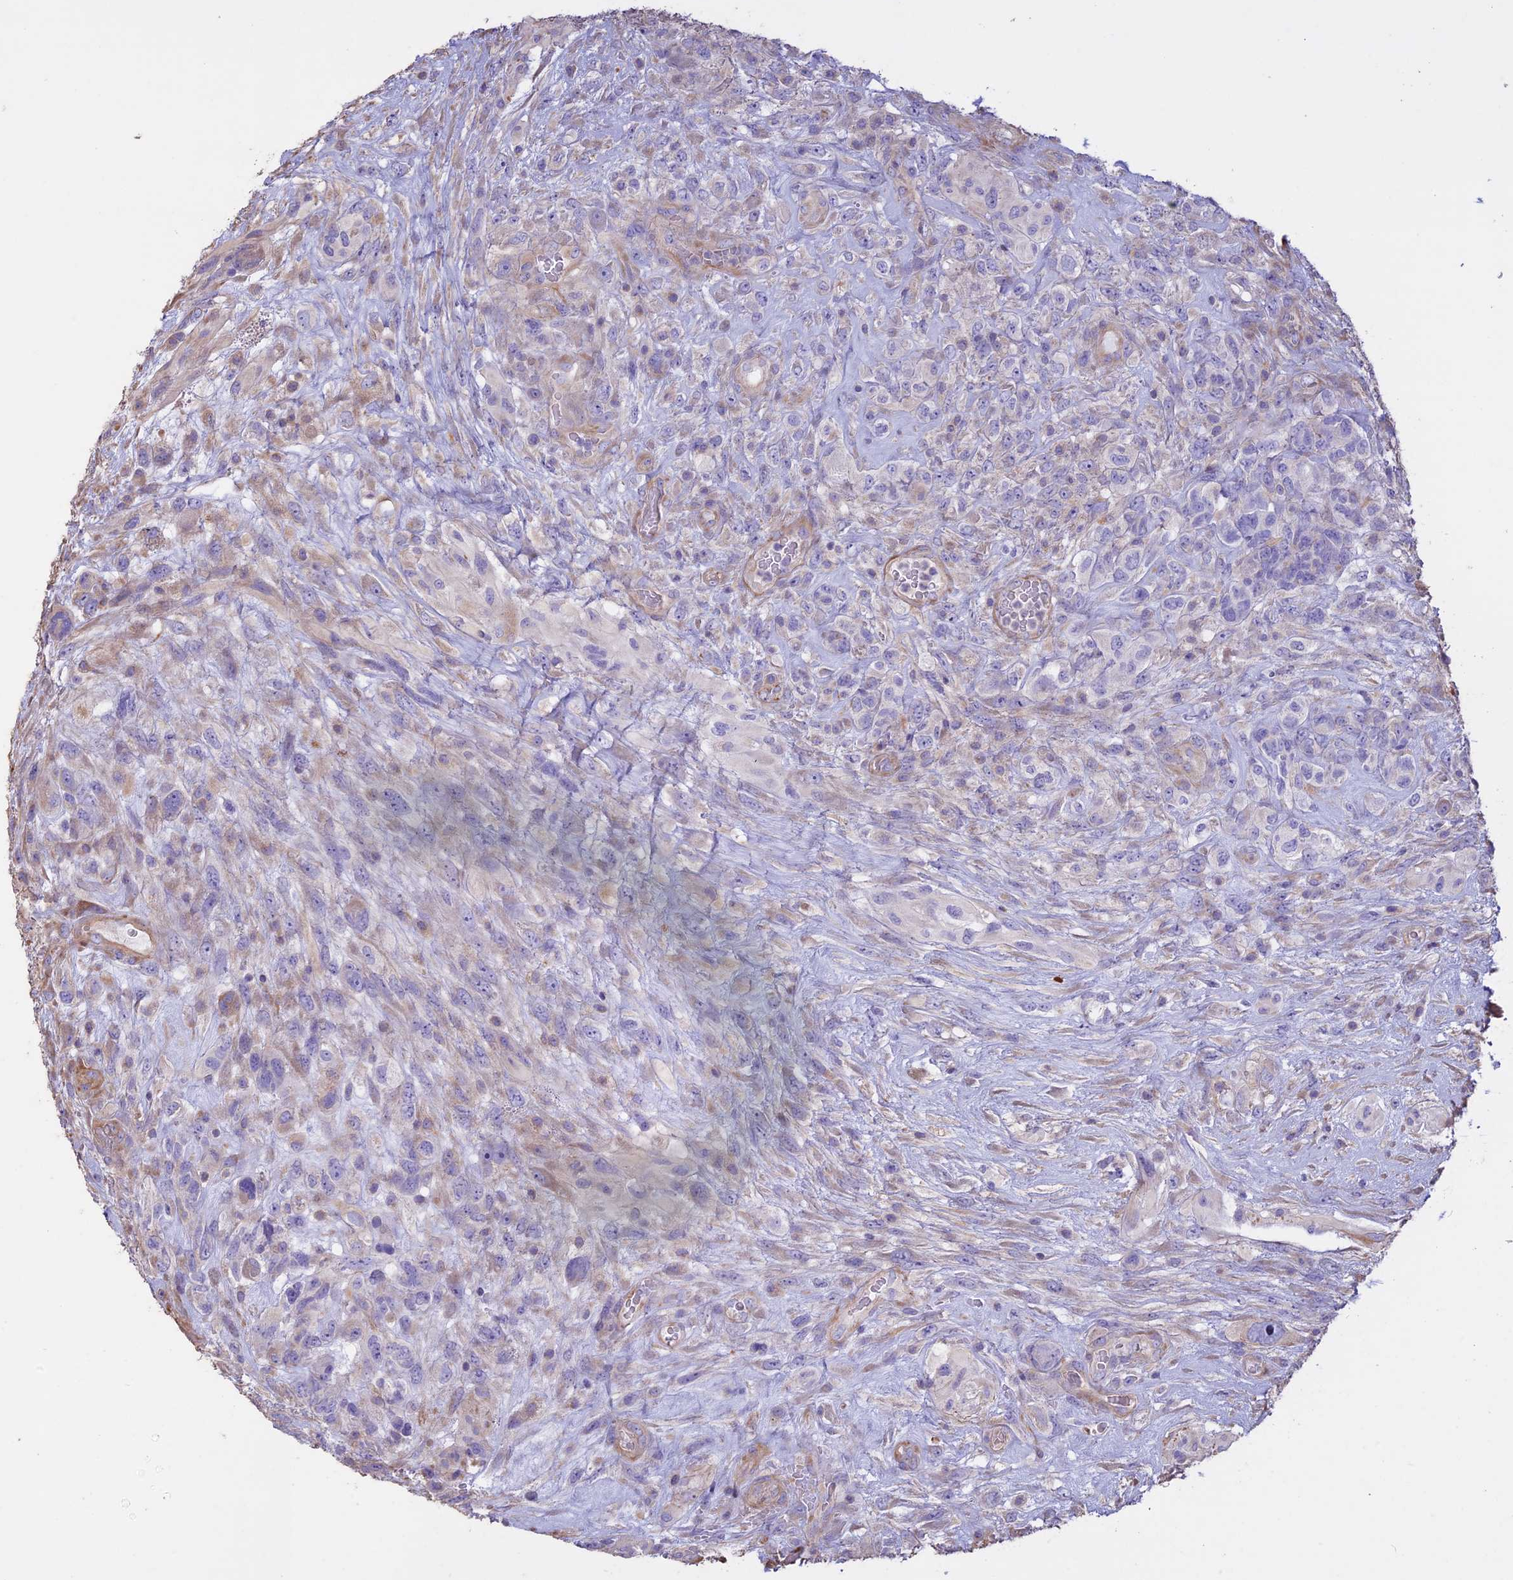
{"staining": {"intensity": "negative", "quantity": "none", "location": "none"}, "tissue": "glioma", "cell_type": "Tumor cells", "image_type": "cancer", "snomed": [{"axis": "morphology", "description": "Glioma, malignant, High grade"}, {"axis": "topography", "description": "Brain"}], "caption": "There is no significant positivity in tumor cells of glioma.", "gene": "CCDC148", "patient": {"sex": "male", "age": 61}}